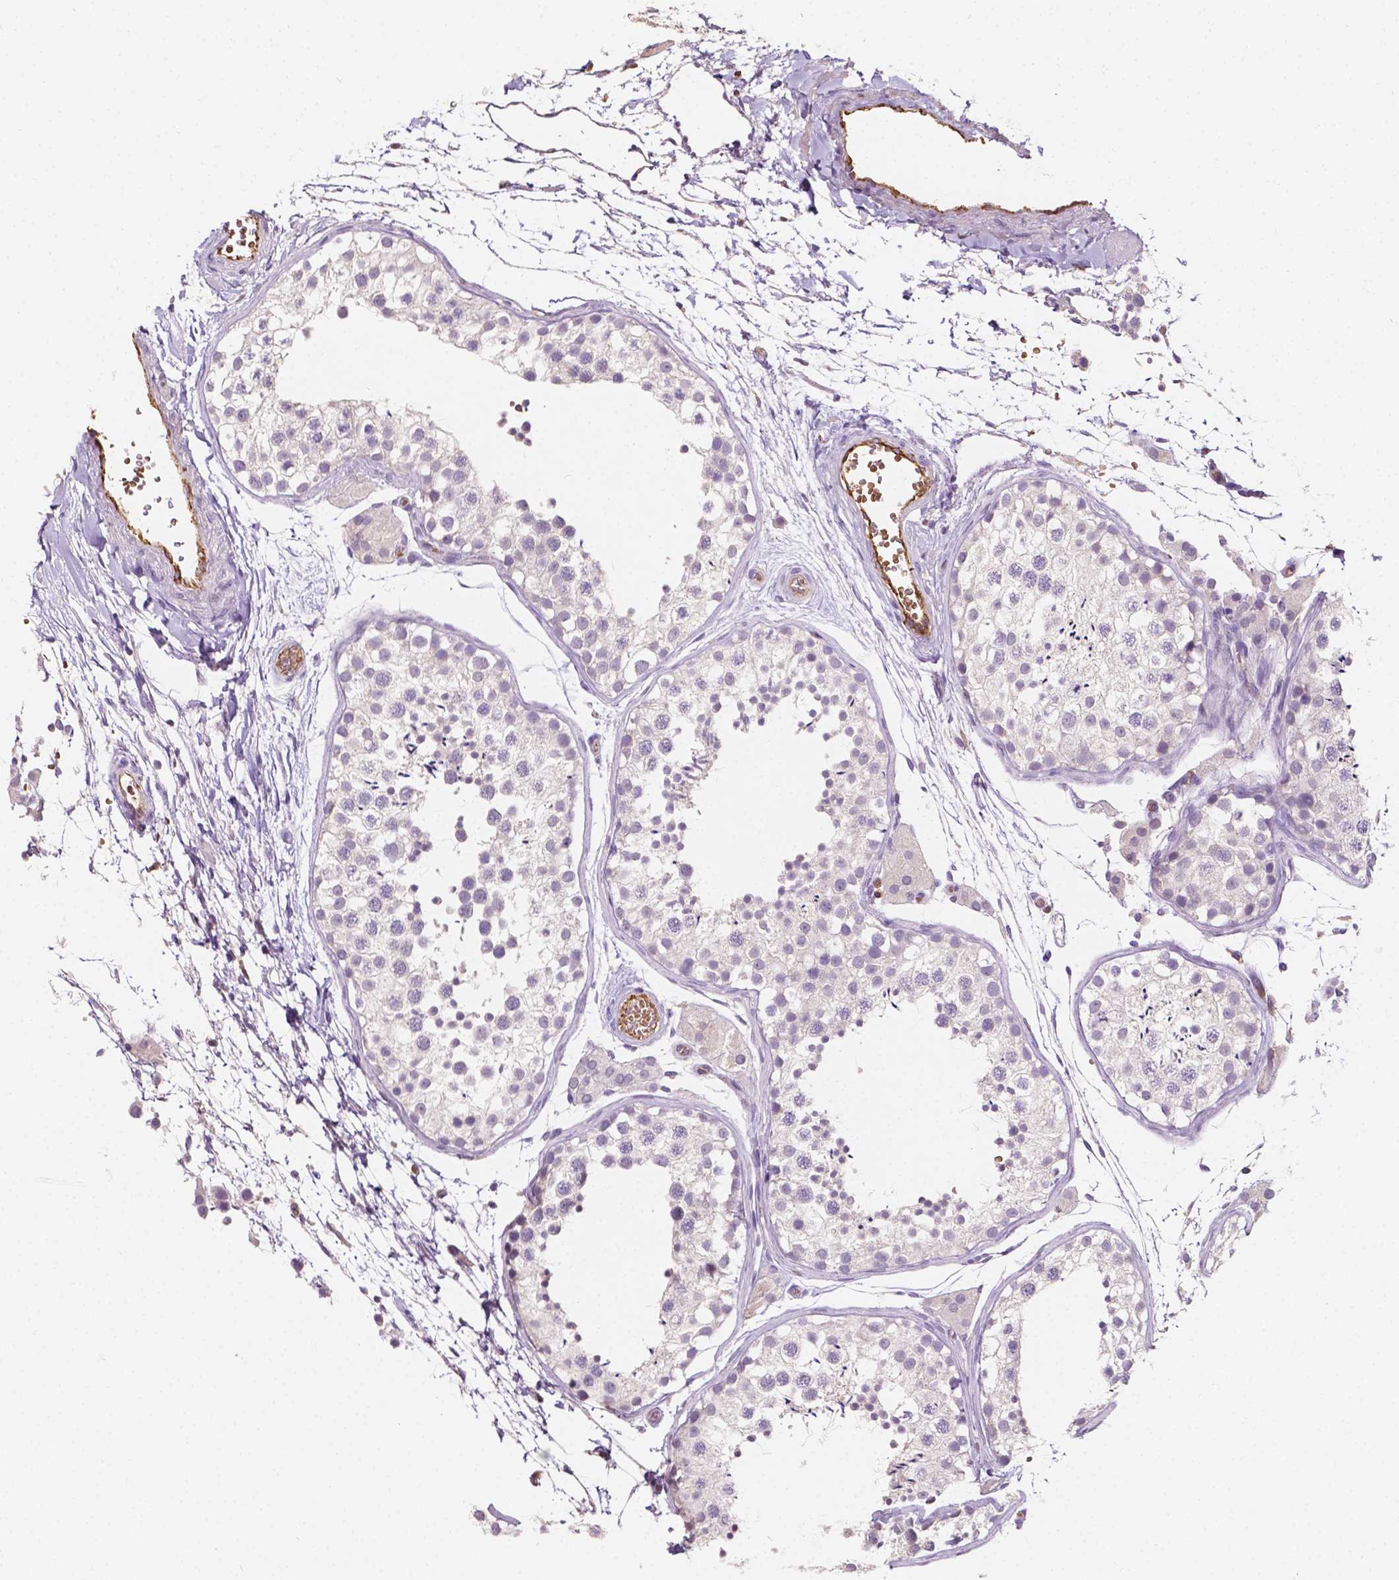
{"staining": {"intensity": "negative", "quantity": "none", "location": "none"}, "tissue": "testis", "cell_type": "Cells in seminiferous ducts", "image_type": "normal", "snomed": [{"axis": "morphology", "description": "Normal tissue, NOS"}, {"axis": "topography", "description": "Testis"}], "caption": "IHC histopathology image of benign testis: human testis stained with DAB (3,3'-diaminobenzidine) demonstrates no significant protein positivity in cells in seminiferous ducts.", "gene": "SLC22A4", "patient": {"sex": "male", "age": 29}}